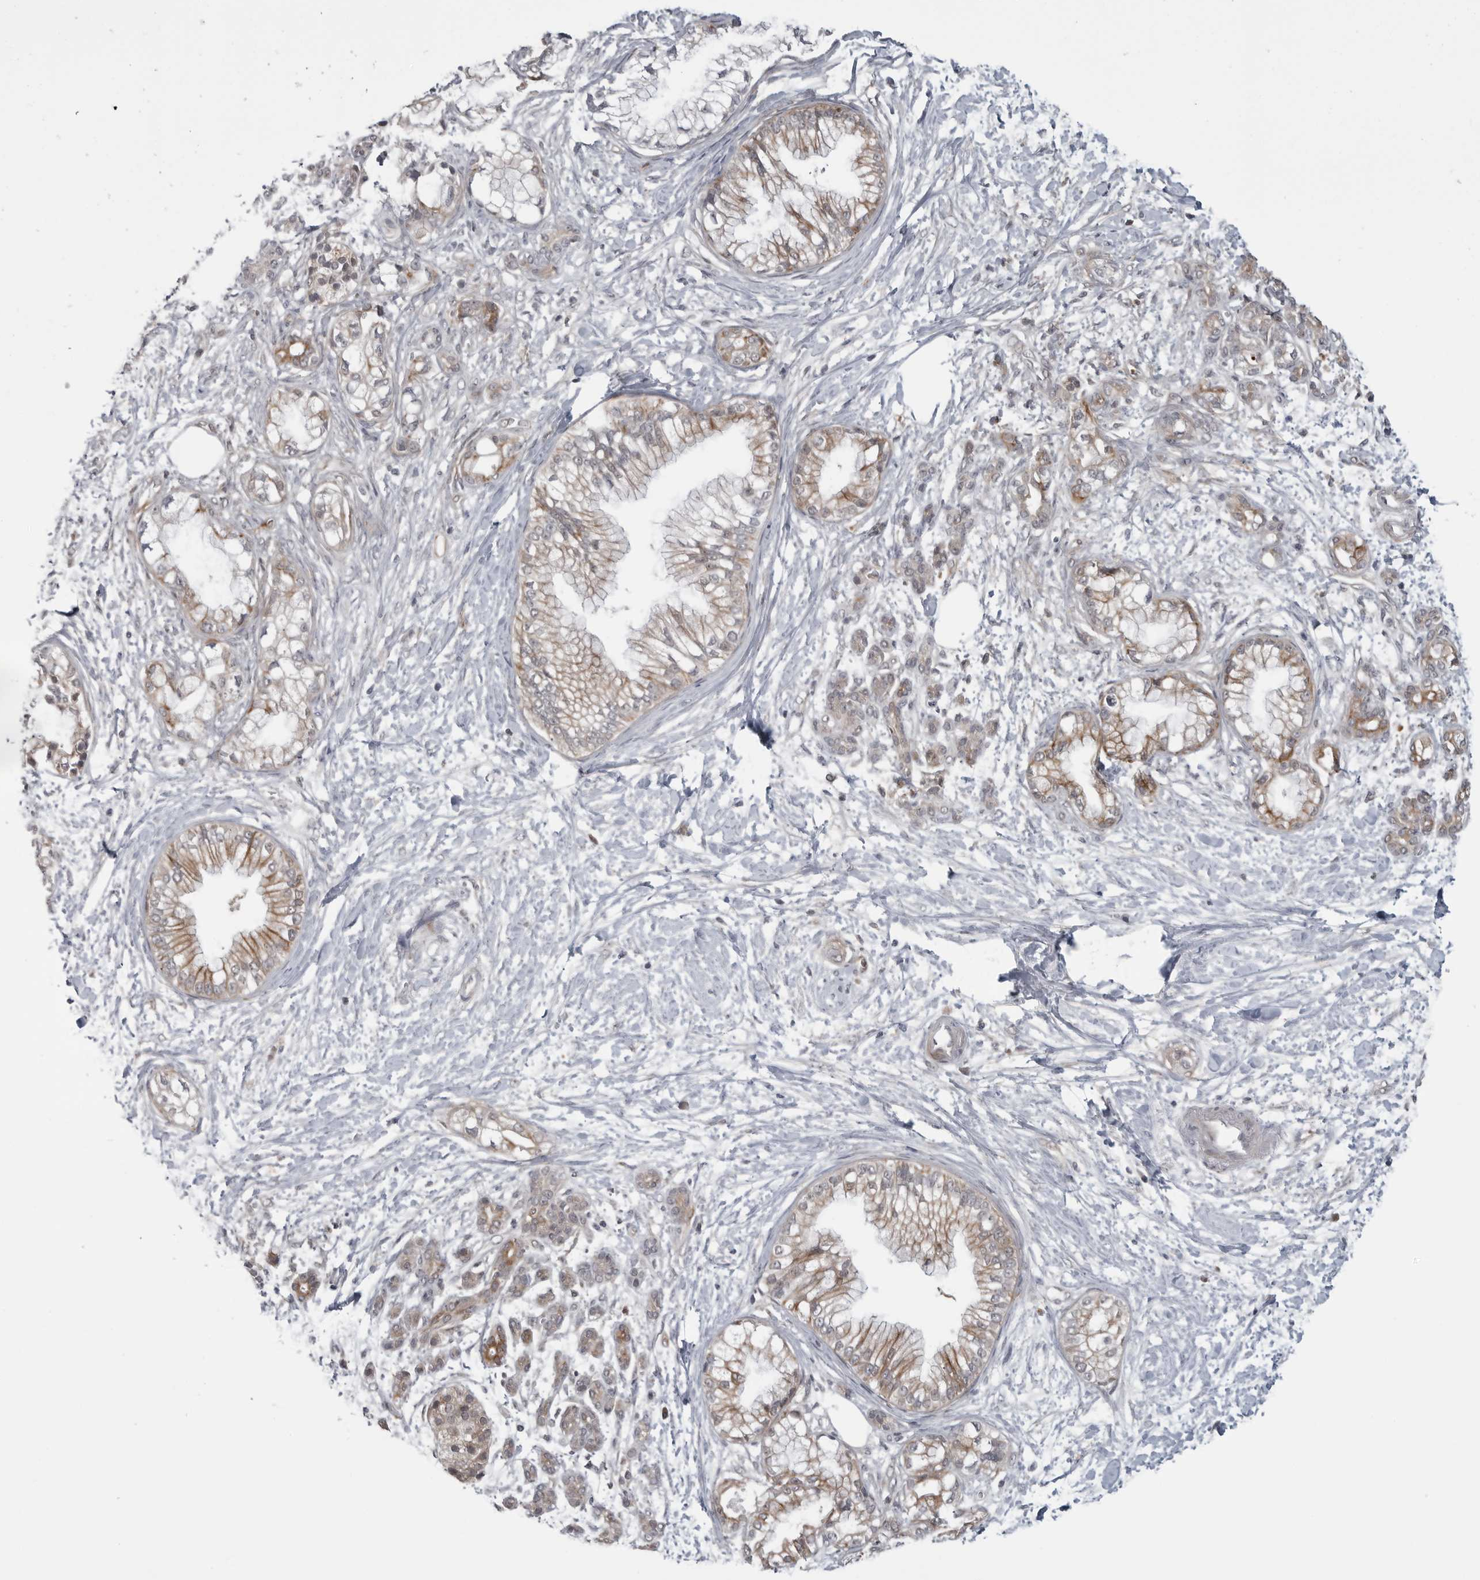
{"staining": {"intensity": "moderate", "quantity": ">75%", "location": "cytoplasmic/membranous"}, "tissue": "pancreatic cancer", "cell_type": "Tumor cells", "image_type": "cancer", "snomed": [{"axis": "morphology", "description": "Adenocarcinoma, NOS"}, {"axis": "topography", "description": "Pancreas"}], "caption": "Pancreatic cancer tissue reveals moderate cytoplasmic/membranous staining in approximately >75% of tumor cells", "gene": "FAAP100", "patient": {"sex": "male", "age": 68}}